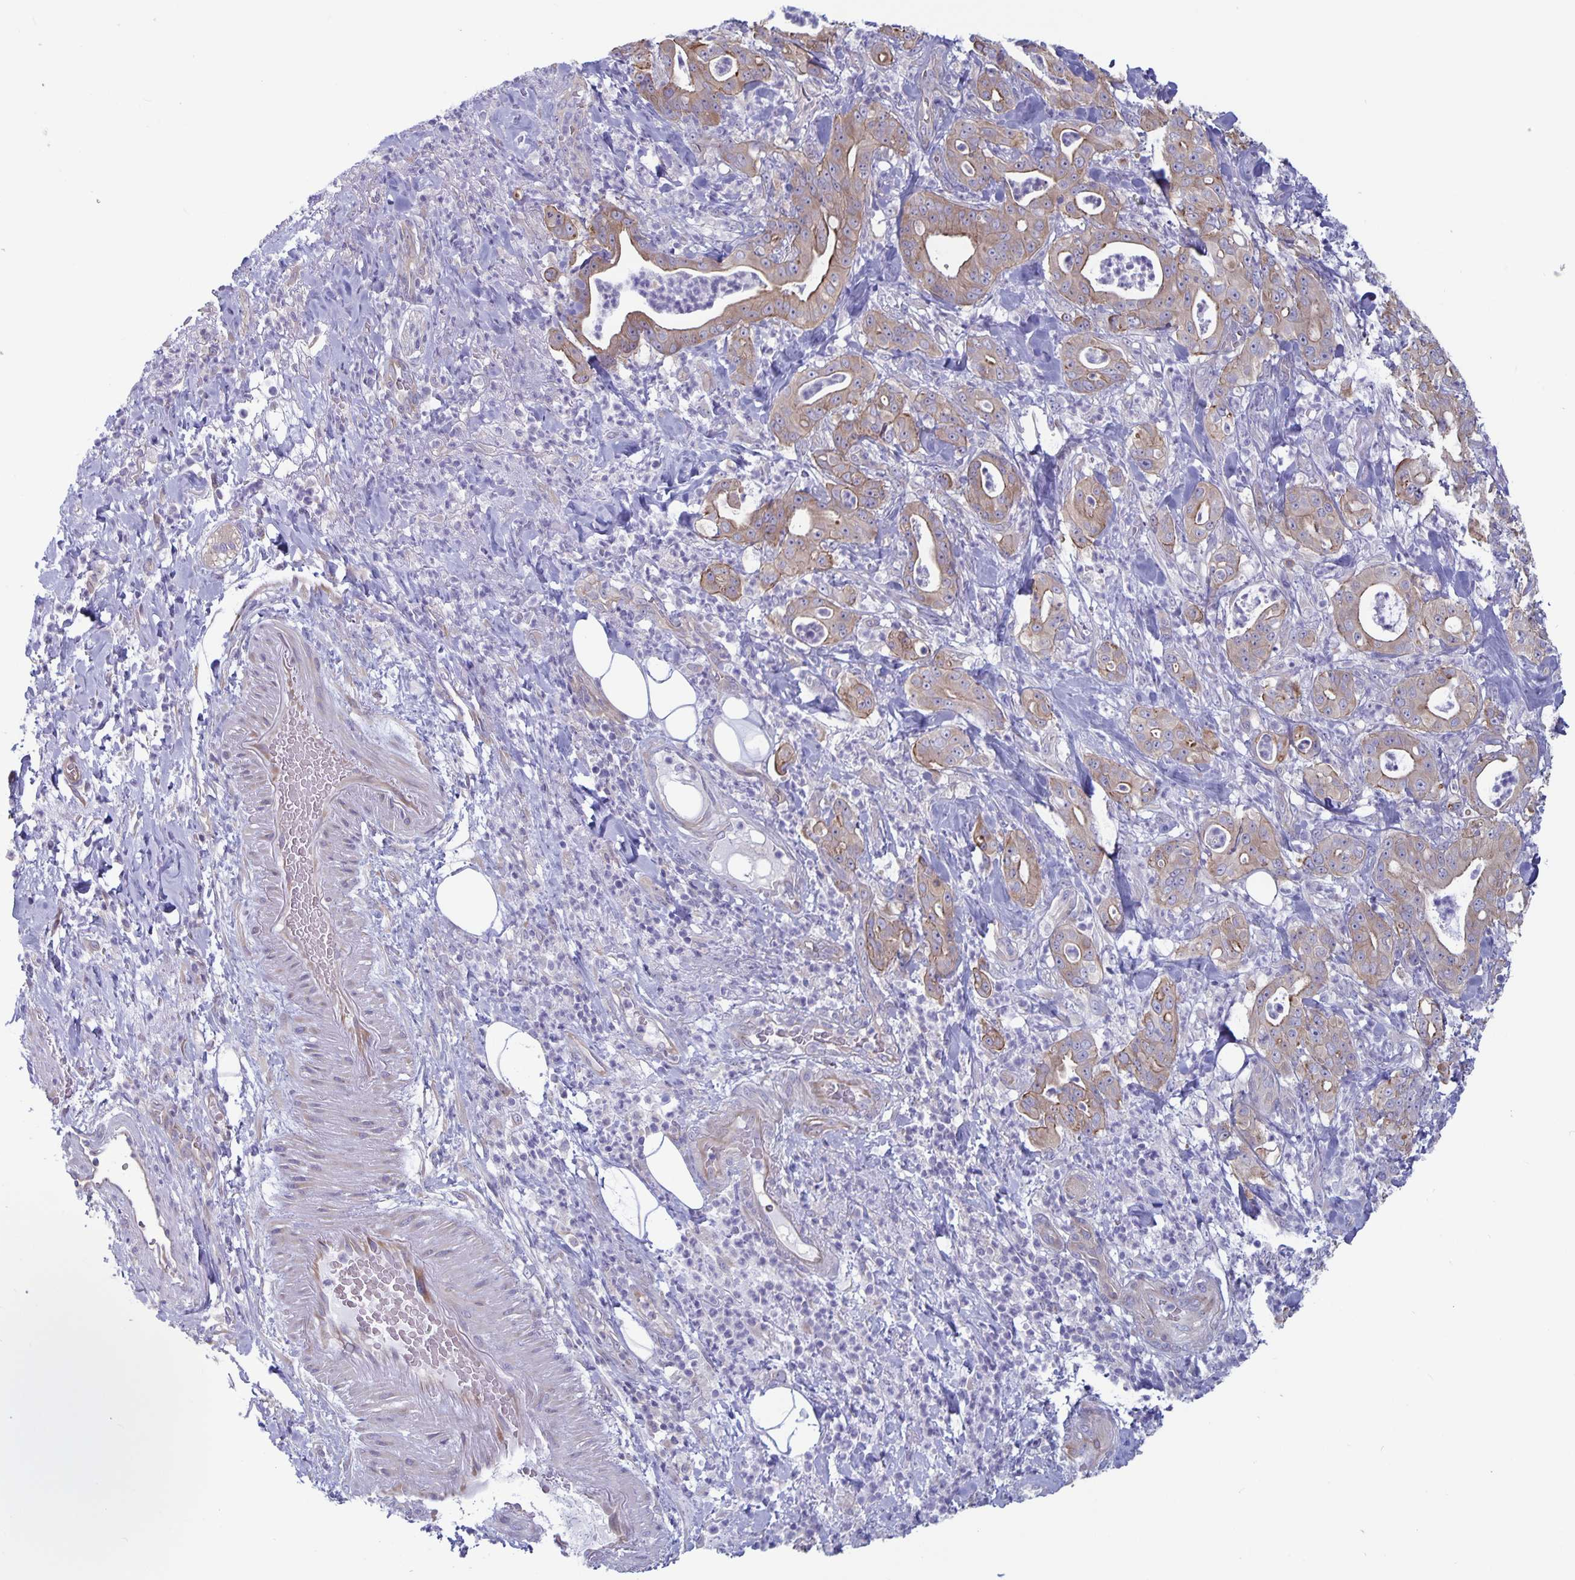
{"staining": {"intensity": "moderate", "quantity": ">75%", "location": "cytoplasmic/membranous"}, "tissue": "pancreatic cancer", "cell_type": "Tumor cells", "image_type": "cancer", "snomed": [{"axis": "morphology", "description": "Adenocarcinoma, NOS"}, {"axis": "topography", "description": "Pancreas"}], "caption": "This is a photomicrograph of immunohistochemistry staining of pancreatic adenocarcinoma, which shows moderate staining in the cytoplasmic/membranous of tumor cells.", "gene": "PLCB3", "patient": {"sex": "male", "age": 71}}